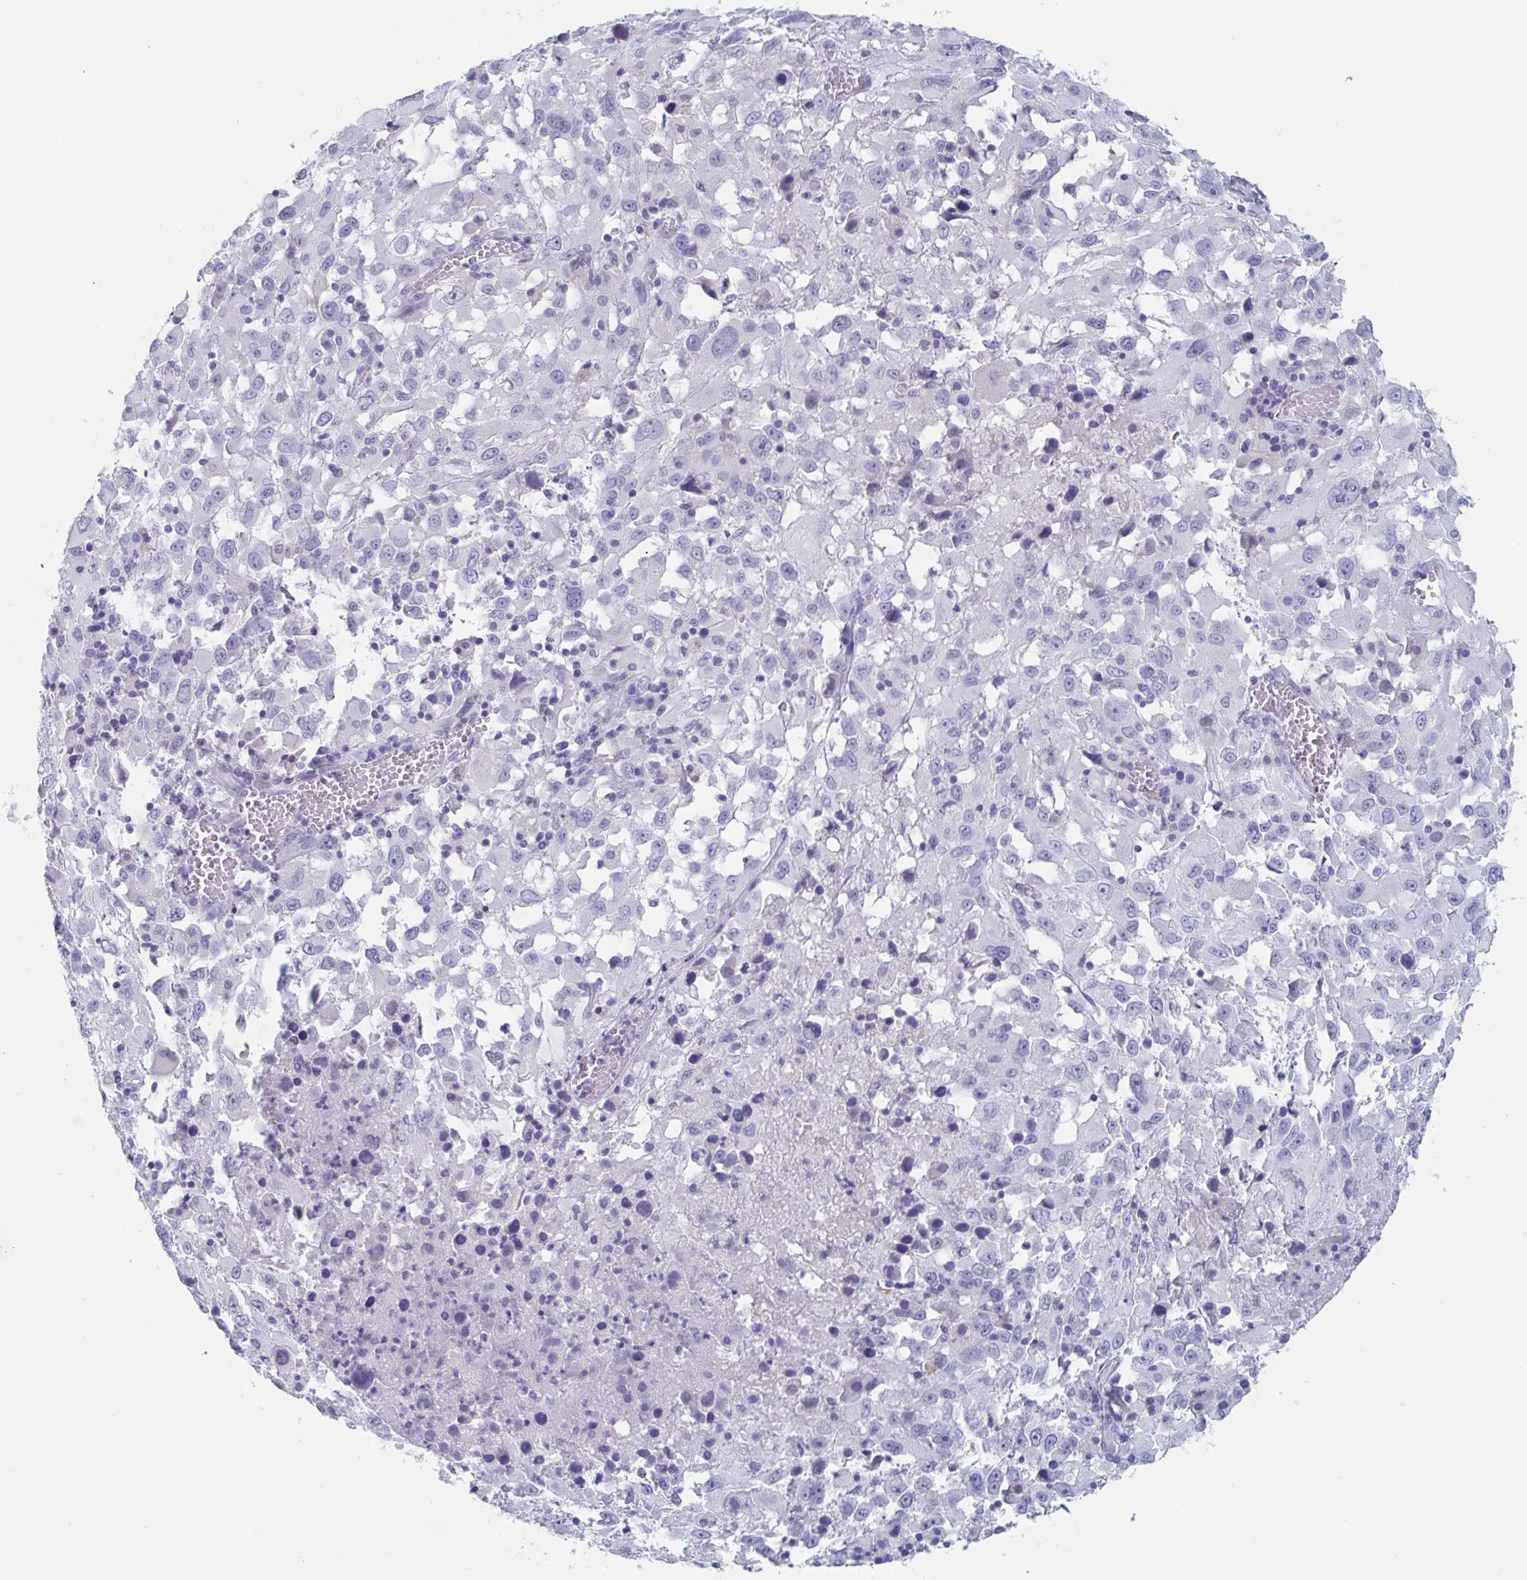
{"staining": {"intensity": "negative", "quantity": "none", "location": "none"}, "tissue": "melanoma", "cell_type": "Tumor cells", "image_type": "cancer", "snomed": [{"axis": "morphology", "description": "Malignant melanoma, Metastatic site"}, {"axis": "topography", "description": "Soft tissue"}], "caption": "High magnification brightfield microscopy of melanoma stained with DAB (brown) and counterstained with hematoxylin (blue): tumor cells show no significant expression.", "gene": "DPEP3", "patient": {"sex": "male", "age": 50}}